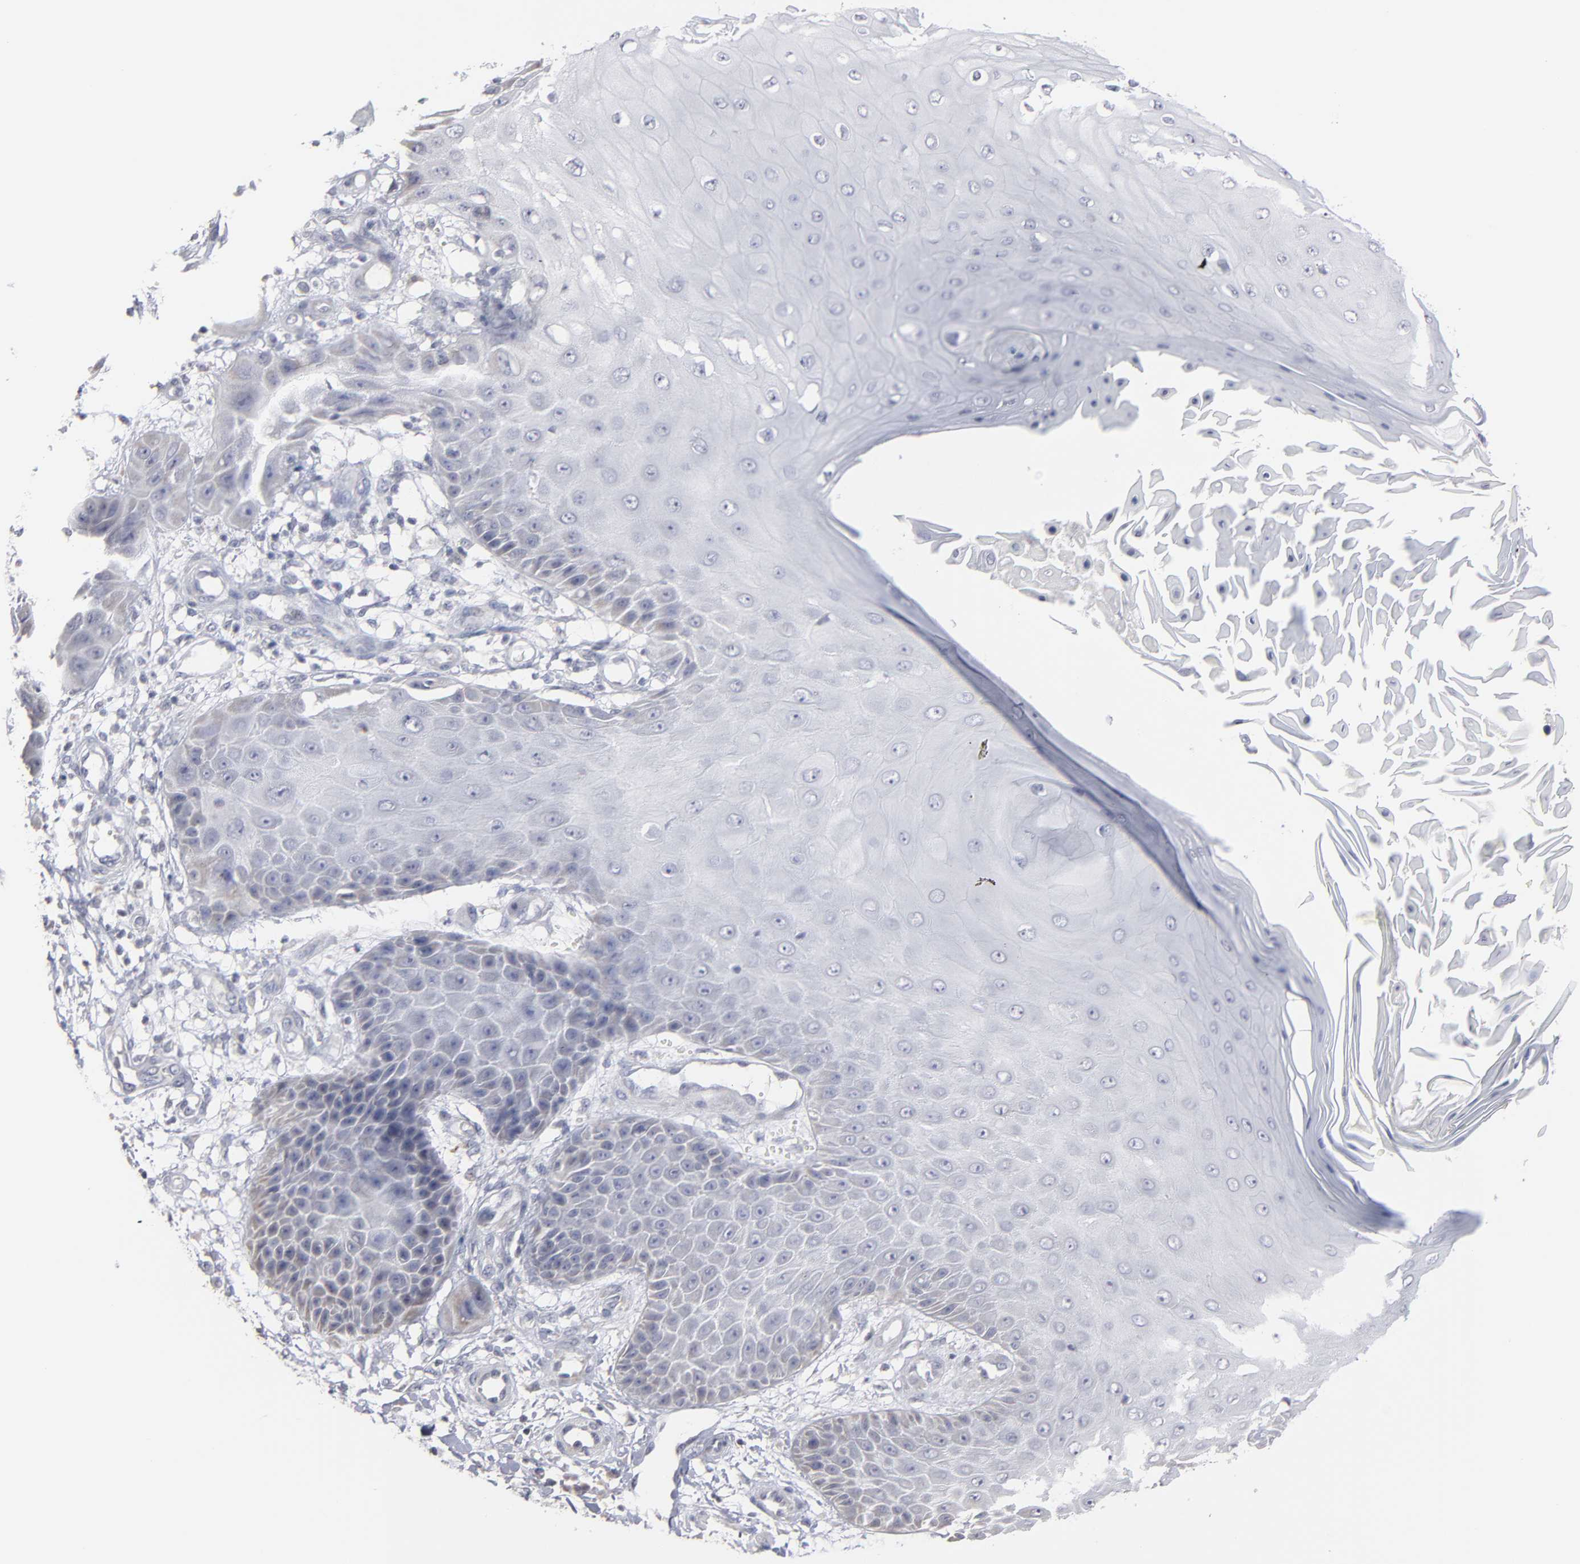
{"staining": {"intensity": "negative", "quantity": "none", "location": "none"}, "tissue": "skin cancer", "cell_type": "Tumor cells", "image_type": "cancer", "snomed": [{"axis": "morphology", "description": "Squamous cell carcinoma, NOS"}, {"axis": "topography", "description": "Skin"}], "caption": "Skin cancer stained for a protein using IHC displays no expression tumor cells.", "gene": "RPH3A", "patient": {"sex": "female", "age": 40}}